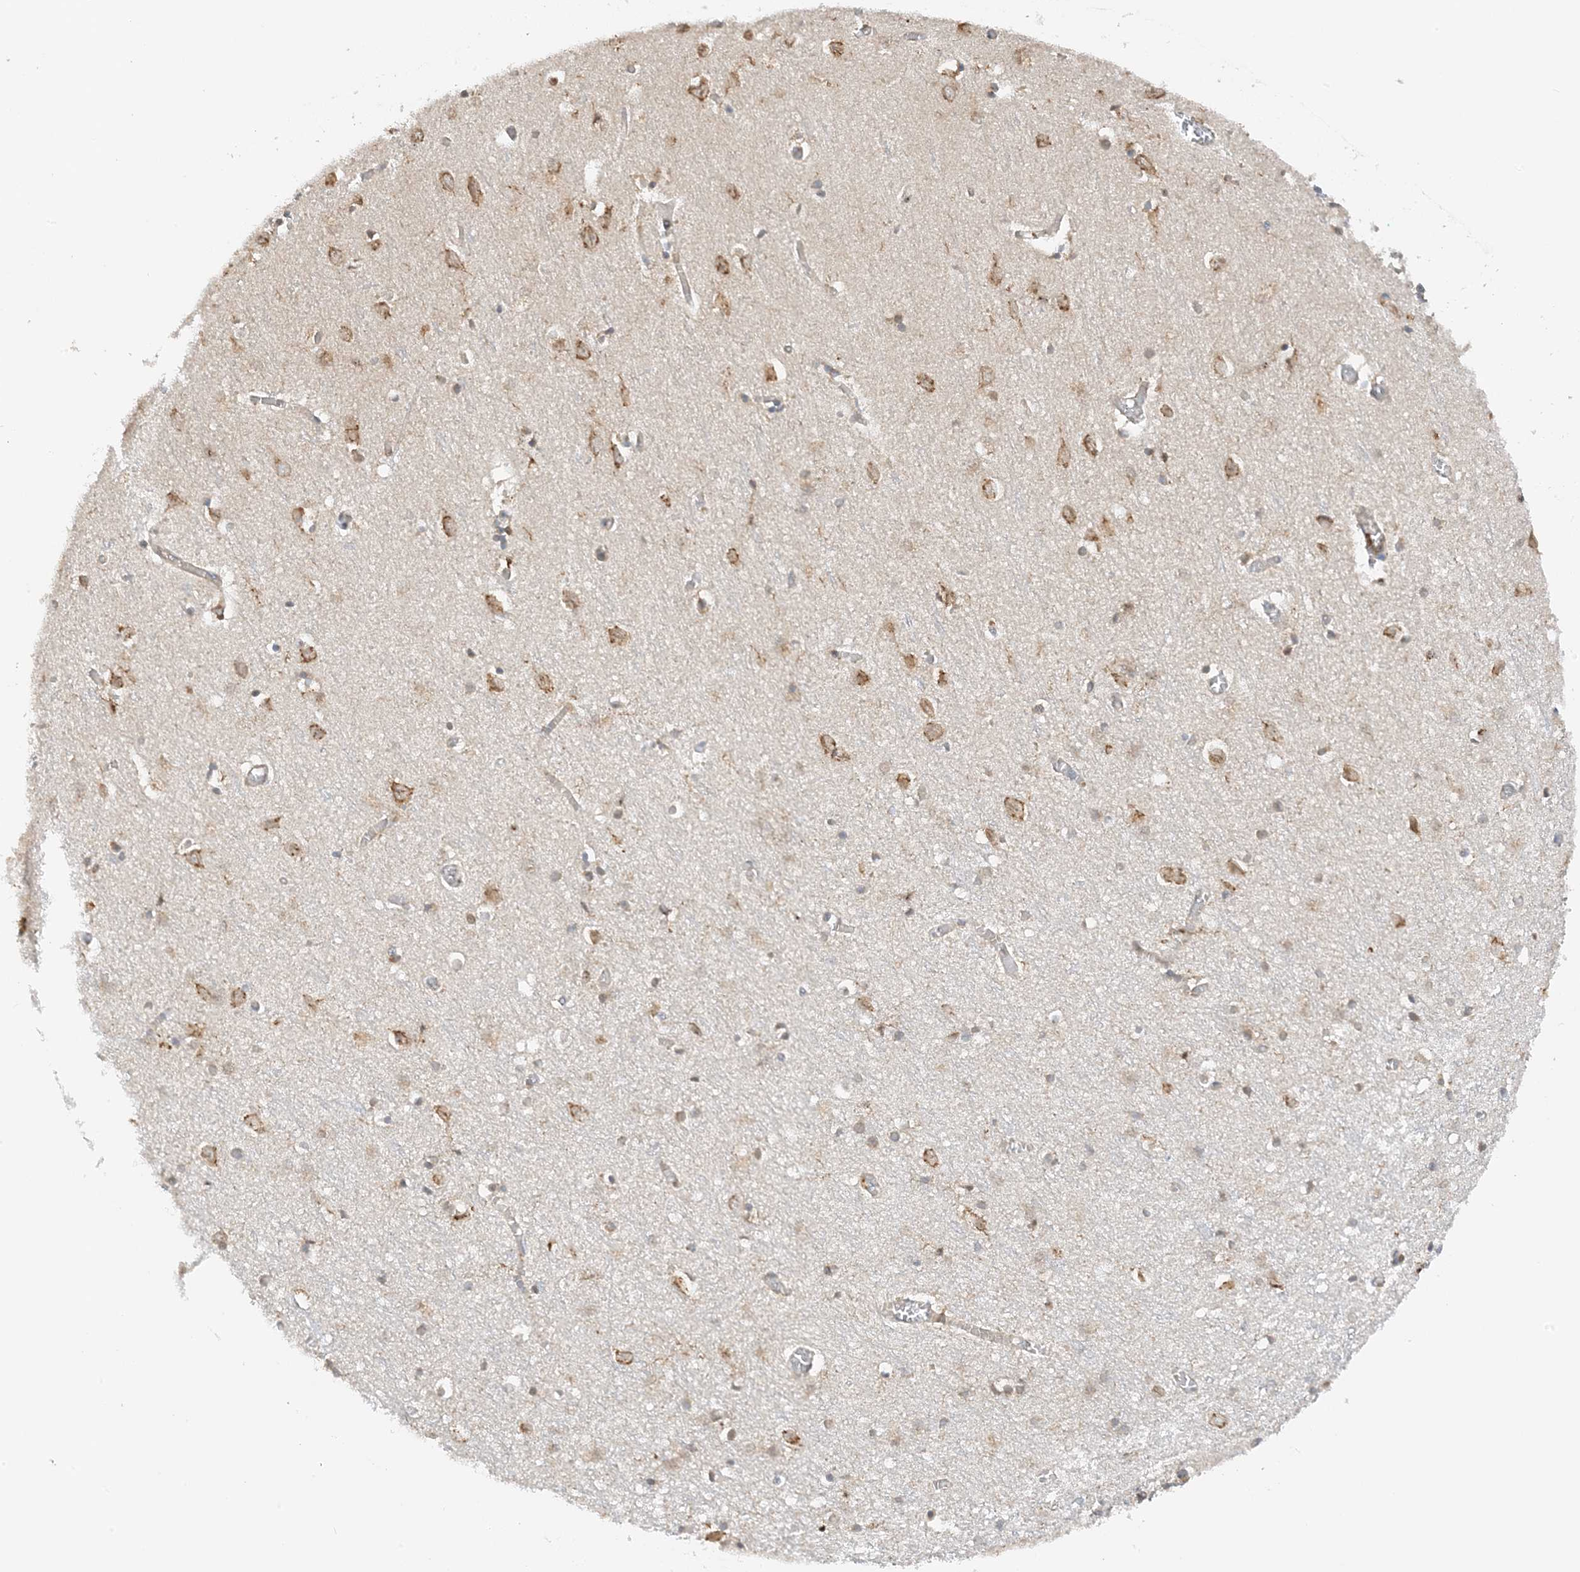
{"staining": {"intensity": "weak", "quantity": ">75%", "location": "cytoplasmic/membranous"}, "tissue": "cerebral cortex", "cell_type": "Endothelial cells", "image_type": "normal", "snomed": [{"axis": "morphology", "description": "Normal tissue, NOS"}, {"axis": "topography", "description": "Cerebral cortex"}], "caption": "A micrograph showing weak cytoplasmic/membranous expression in about >75% of endothelial cells in benign cerebral cortex, as visualized by brown immunohistochemical staining.", "gene": "TATDN3", "patient": {"sex": "female", "age": 64}}